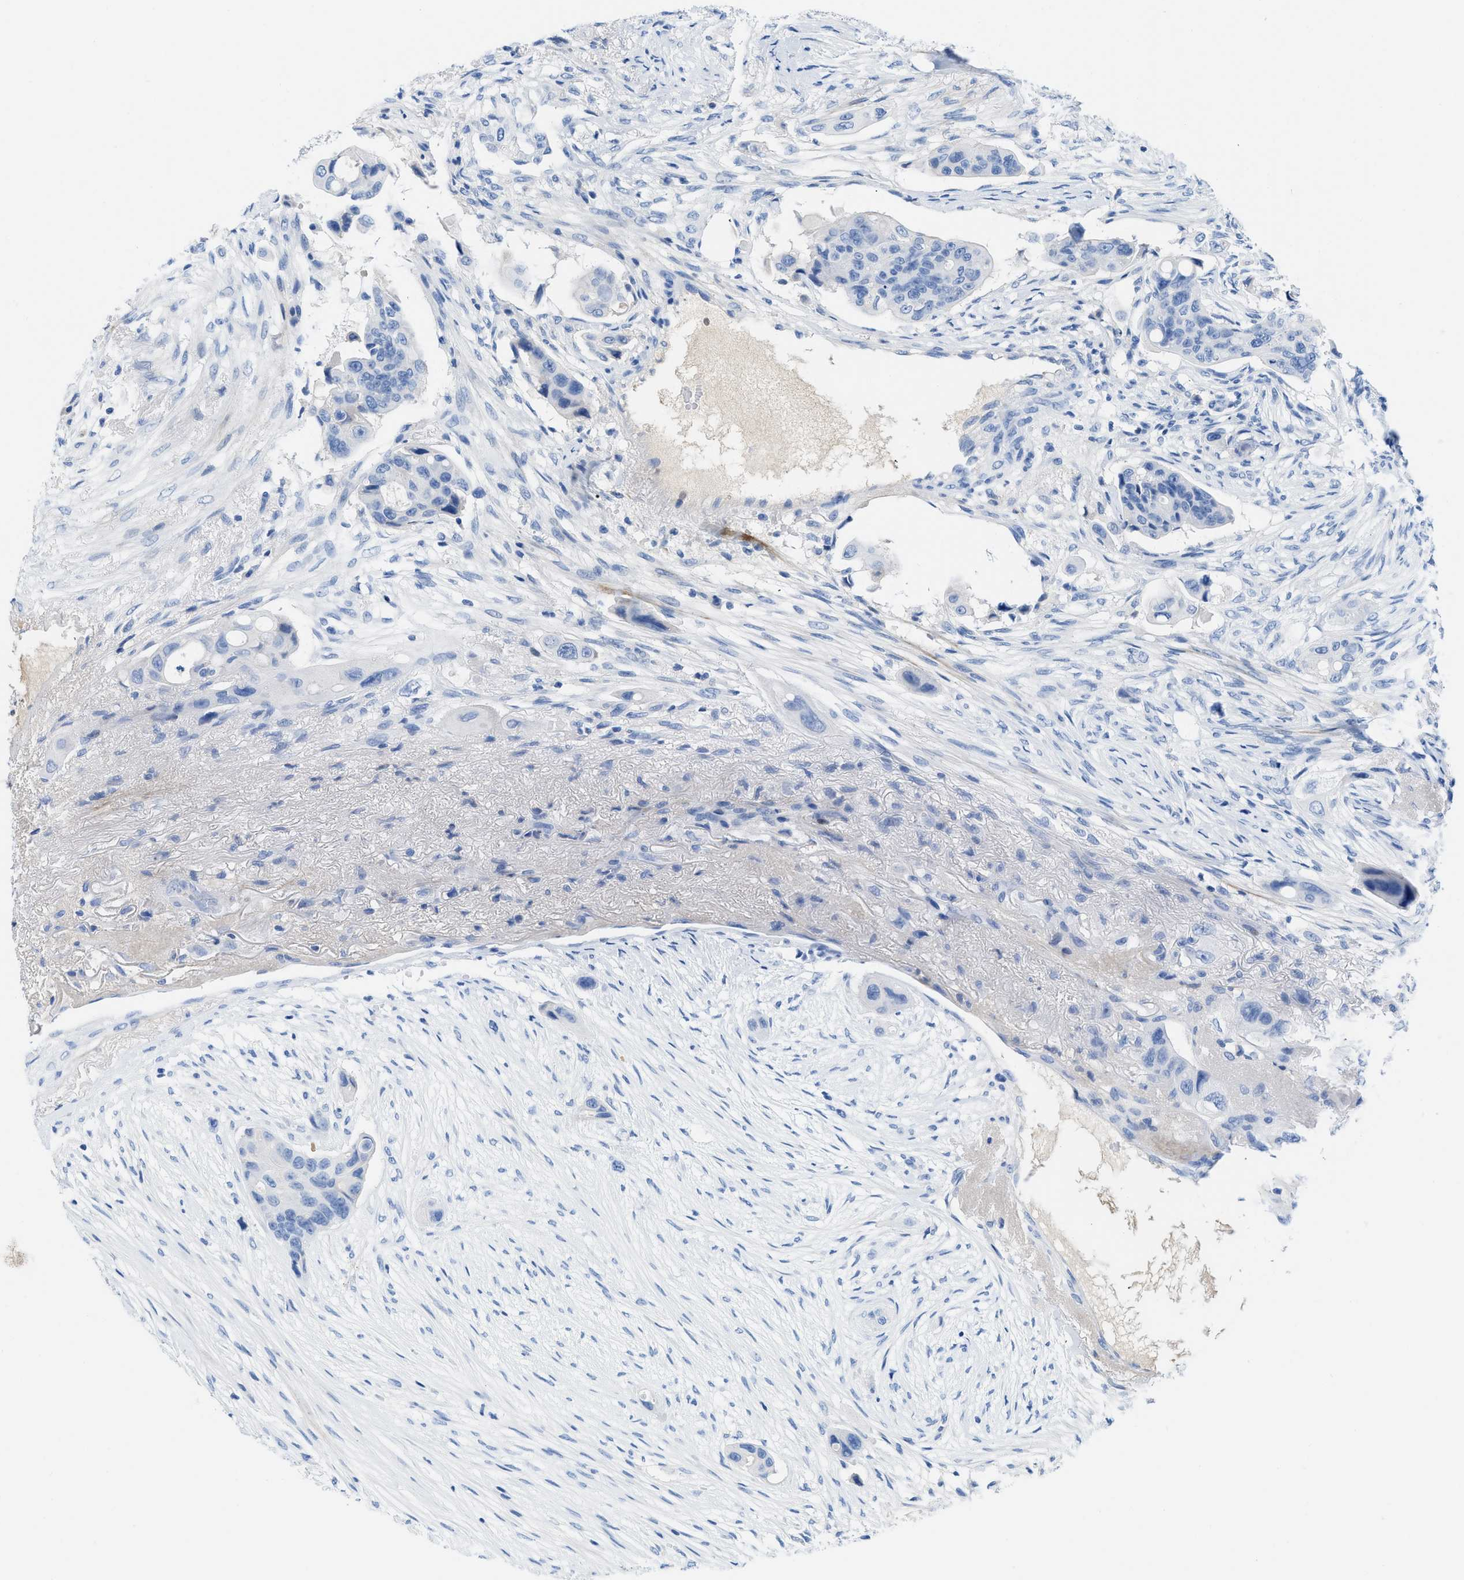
{"staining": {"intensity": "negative", "quantity": "none", "location": "none"}, "tissue": "colorectal cancer", "cell_type": "Tumor cells", "image_type": "cancer", "snomed": [{"axis": "morphology", "description": "Adenocarcinoma, NOS"}, {"axis": "topography", "description": "Colon"}], "caption": "Image shows no protein staining in tumor cells of colorectal cancer (adenocarcinoma) tissue.", "gene": "COL3A1", "patient": {"sex": "female", "age": 57}}